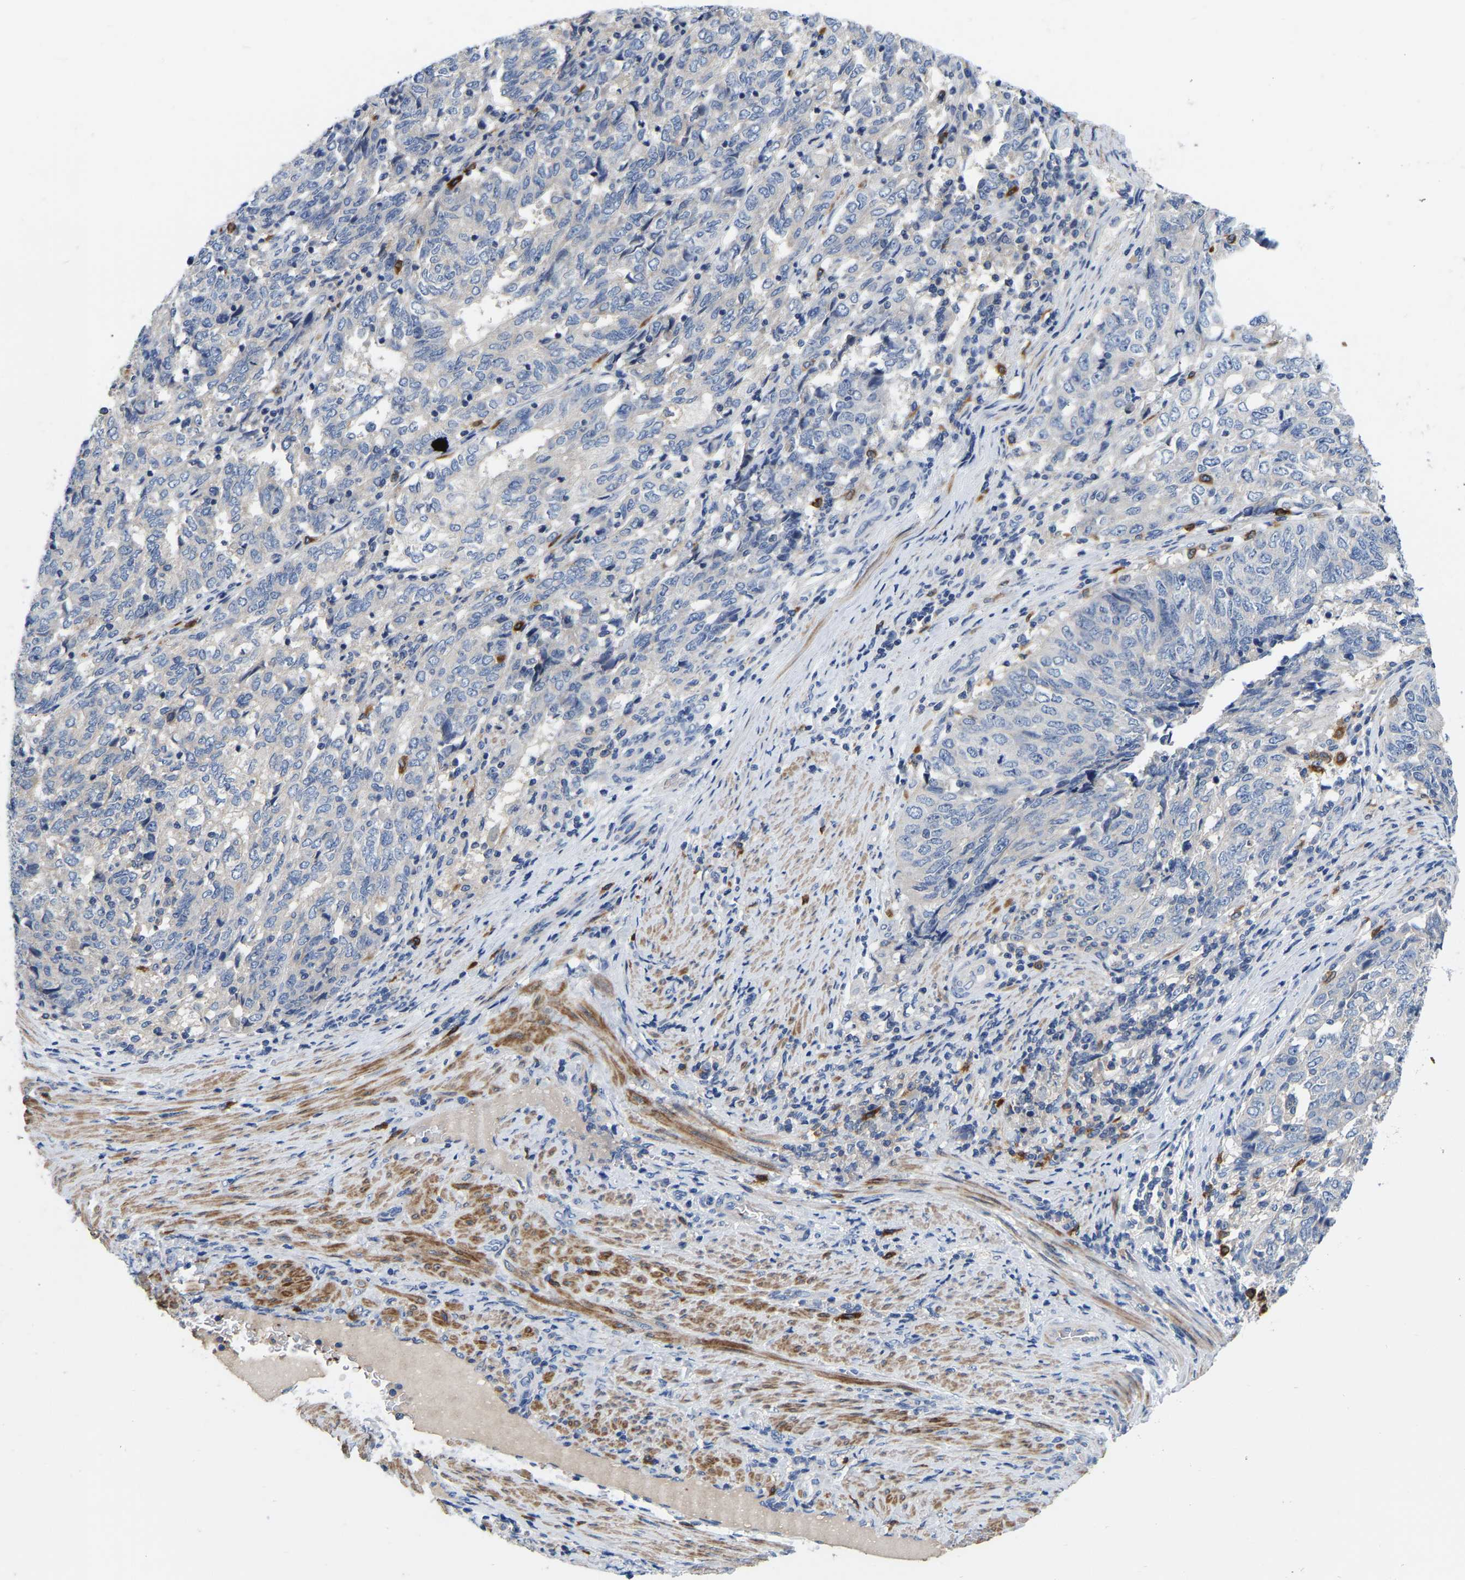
{"staining": {"intensity": "negative", "quantity": "none", "location": "none"}, "tissue": "endometrial cancer", "cell_type": "Tumor cells", "image_type": "cancer", "snomed": [{"axis": "morphology", "description": "Adenocarcinoma, NOS"}, {"axis": "topography", "description": "Endometrium"}], "caption": "This is an immunohistochemistry photomicrograph of human adenocarcinoma (endometrial). There is no staining in tumor cells.", "gene": "RAB27B", "patient": {"sex": "female", "age": 80}}